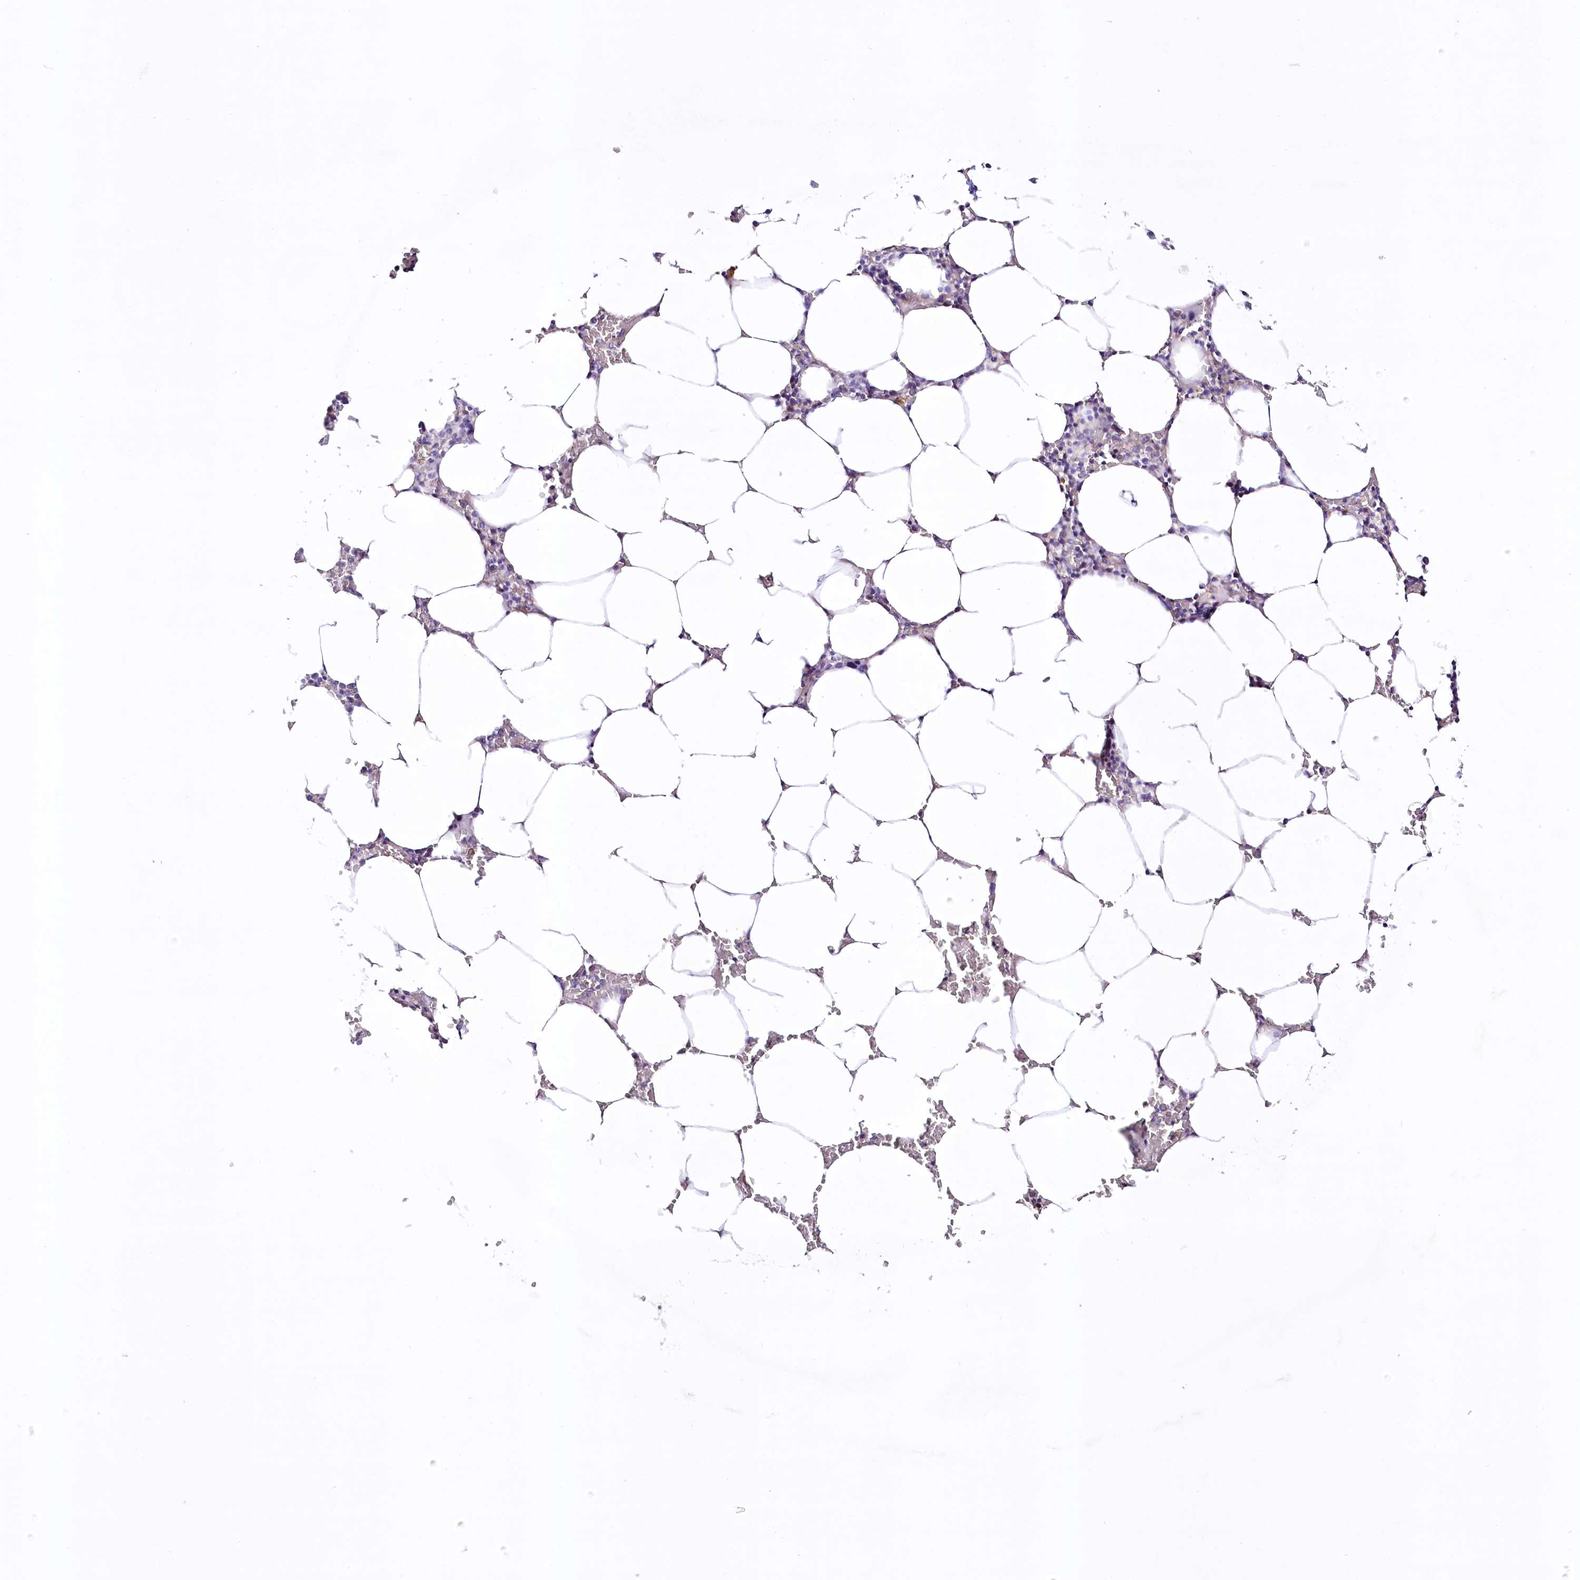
{"staining": {"intensity": "moderate", "quantity": "<25%", "location": "cytoplasmic/membranous"}, "tissue": "bone marrow", "cell_type": "Hematopoietic cells", "image_type": "normal", "snomed": [{"axis": "morphology", "description": "Normal tissue, NOS"}, {"axis": "topography", "description": "Bone marrow"}], "caption": "Unremarkable bone marrow was stained to show a protein in brown. There is low levels of moderate cytoplasmic/membranous staining in approximately <25% of hematopoietic cells. The staining was performed using DAB (3,3'-diaminobenzidine) to visualize the protein expression in brown, while the nuclei were stained in blue with hematoxylin (Magnification: 20x).", "gene": "LRRC34", "patient": {"sex": "male", "age": 70}}